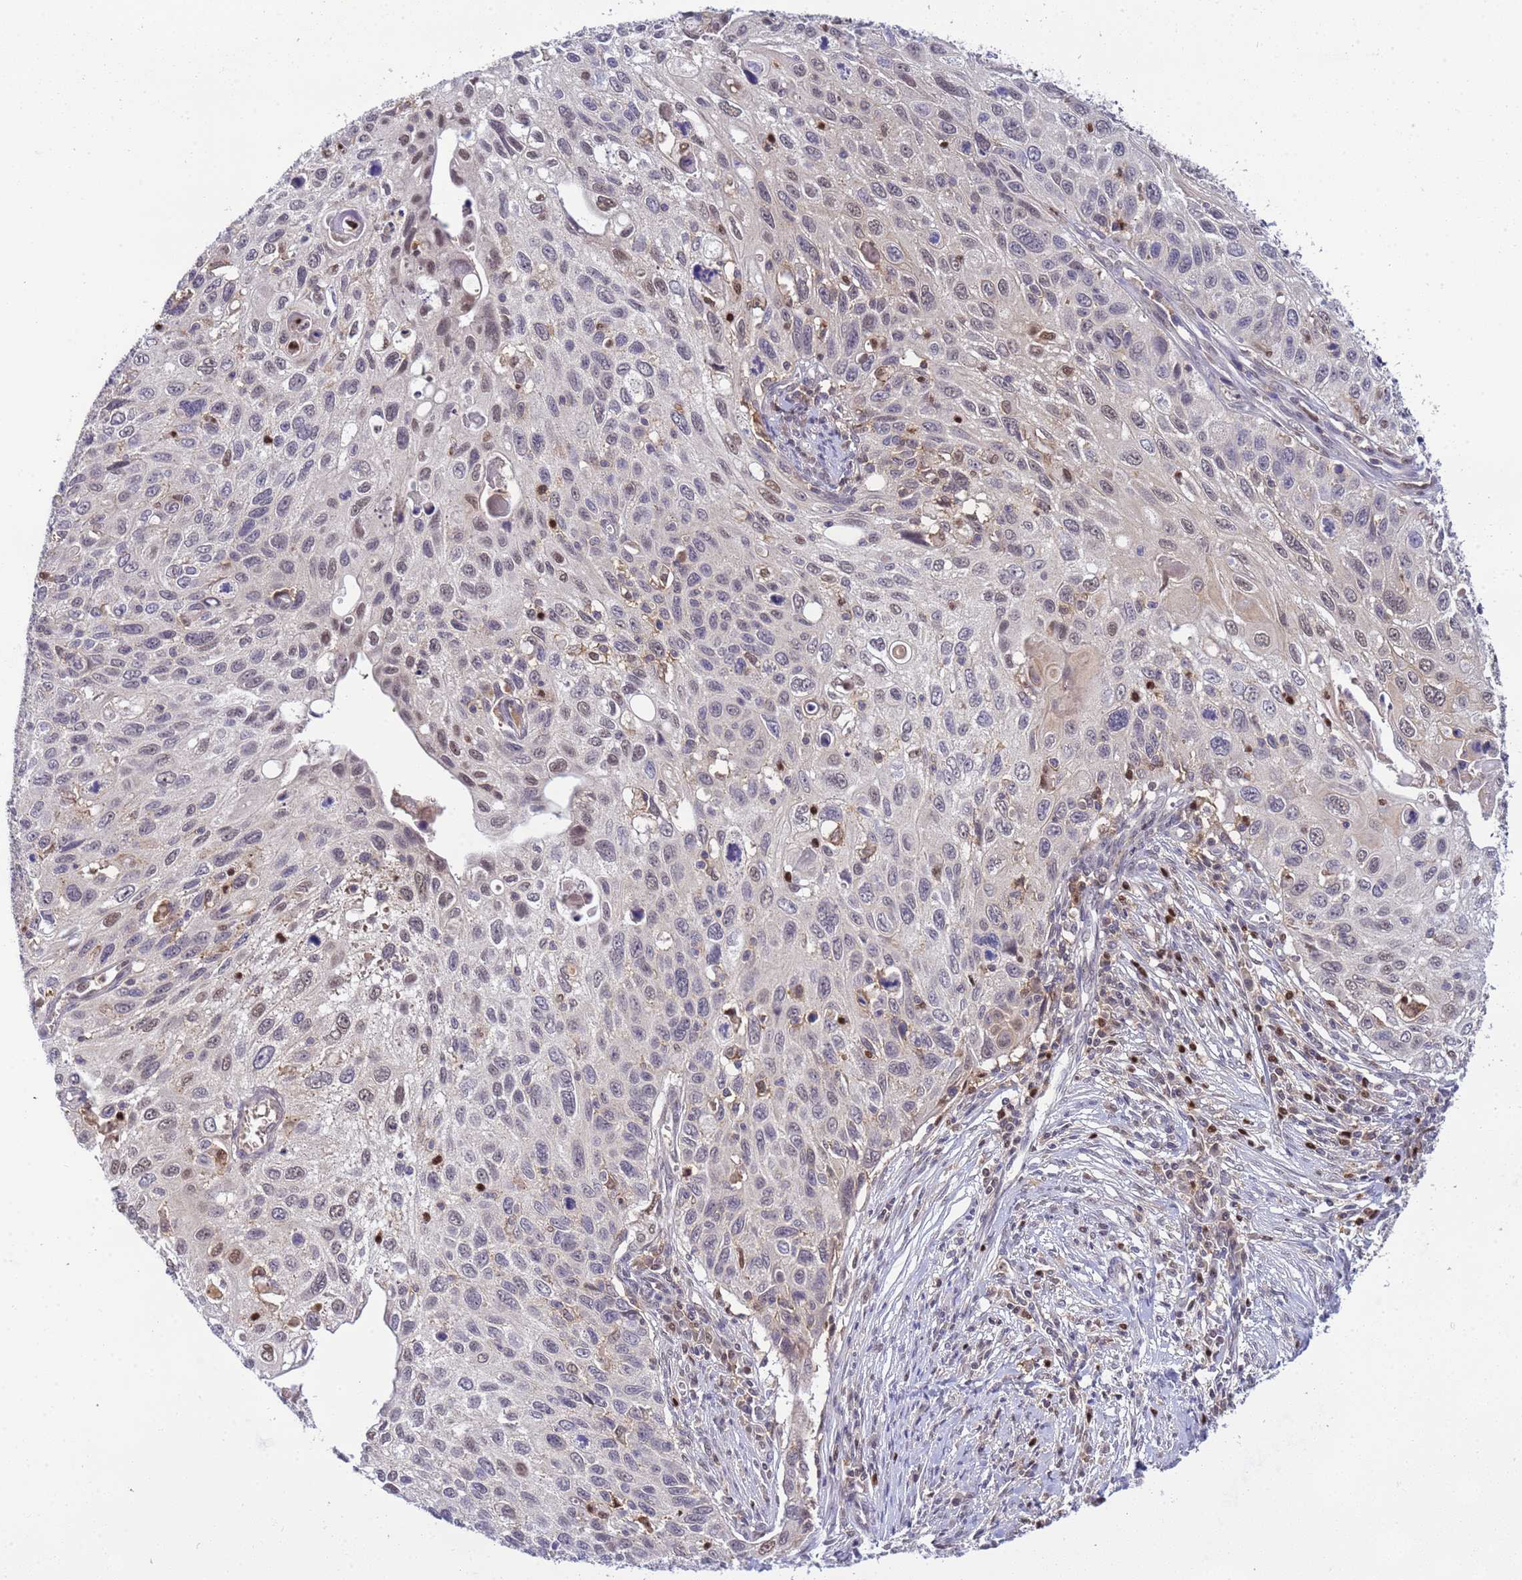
{"staining": {"intensity": "weak", "quantity": "<25%", "location": "cytoplasmic/membranous,nuclear"}, "tissue": "cervical cancer", "cell_type": "Tumor cells", "image_type": "cancer", "snomed": [{"axis": "morphology", "description": "Squamous cell carcinoma, NOS"}, {"axis": "topography", "description": "Cervix"}], "caption": "Immunohistochemistry micrograph of neoplastic tissue: human cervical cancer stained with DAB displays no significant protein positivity in tumor cells.", "gene": "CD53", "patient": {"sex": "female", "age": 70}}